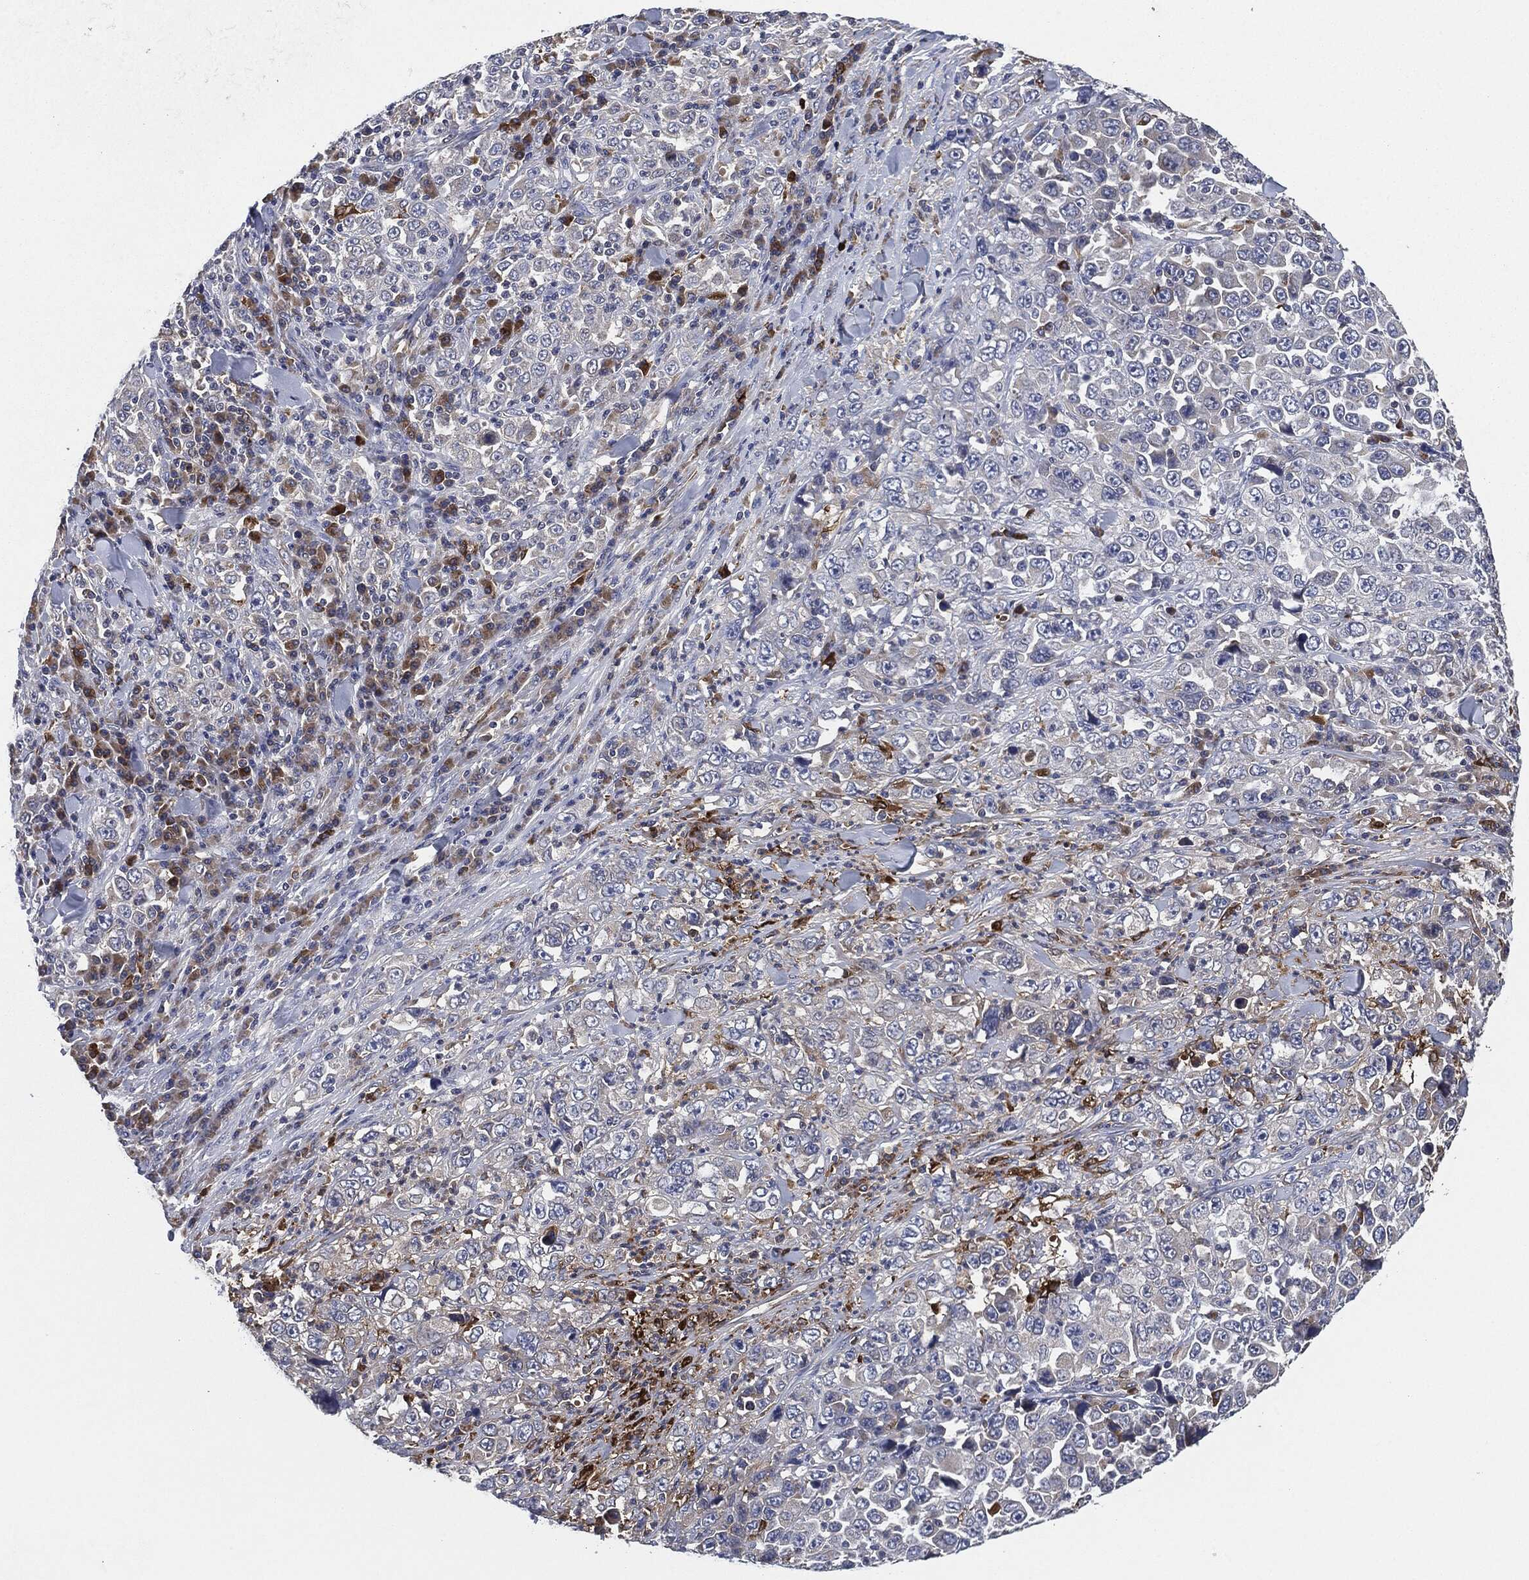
{"staining": {"intensity": "negative", "quantity": "none", "location": "none"}, "tissue": "stomach cancer", "cell_type": "Tumor cells", "image_type": "cancer", "snomed": [{"axis": "morphology", "description": "Normal tissue, NOS"}, {"axis": "morphology", "description": "Adenocarcinoma, NOS"}, {"axis": "topography", "description": "Stomach, upper"}, {"axis": "topography", "description": "Stomach"}], "caption": "Immunohistochemistry histopathology image of stomach cancer (adenocarcinoma) stained for a protein (brown), which reveals no positivity in tumor cells. (DAB immunohistochemistry with hematoxylin counter stain).", "gene": "TMEM11", "patient": {"sex": "male", "age": 59}}